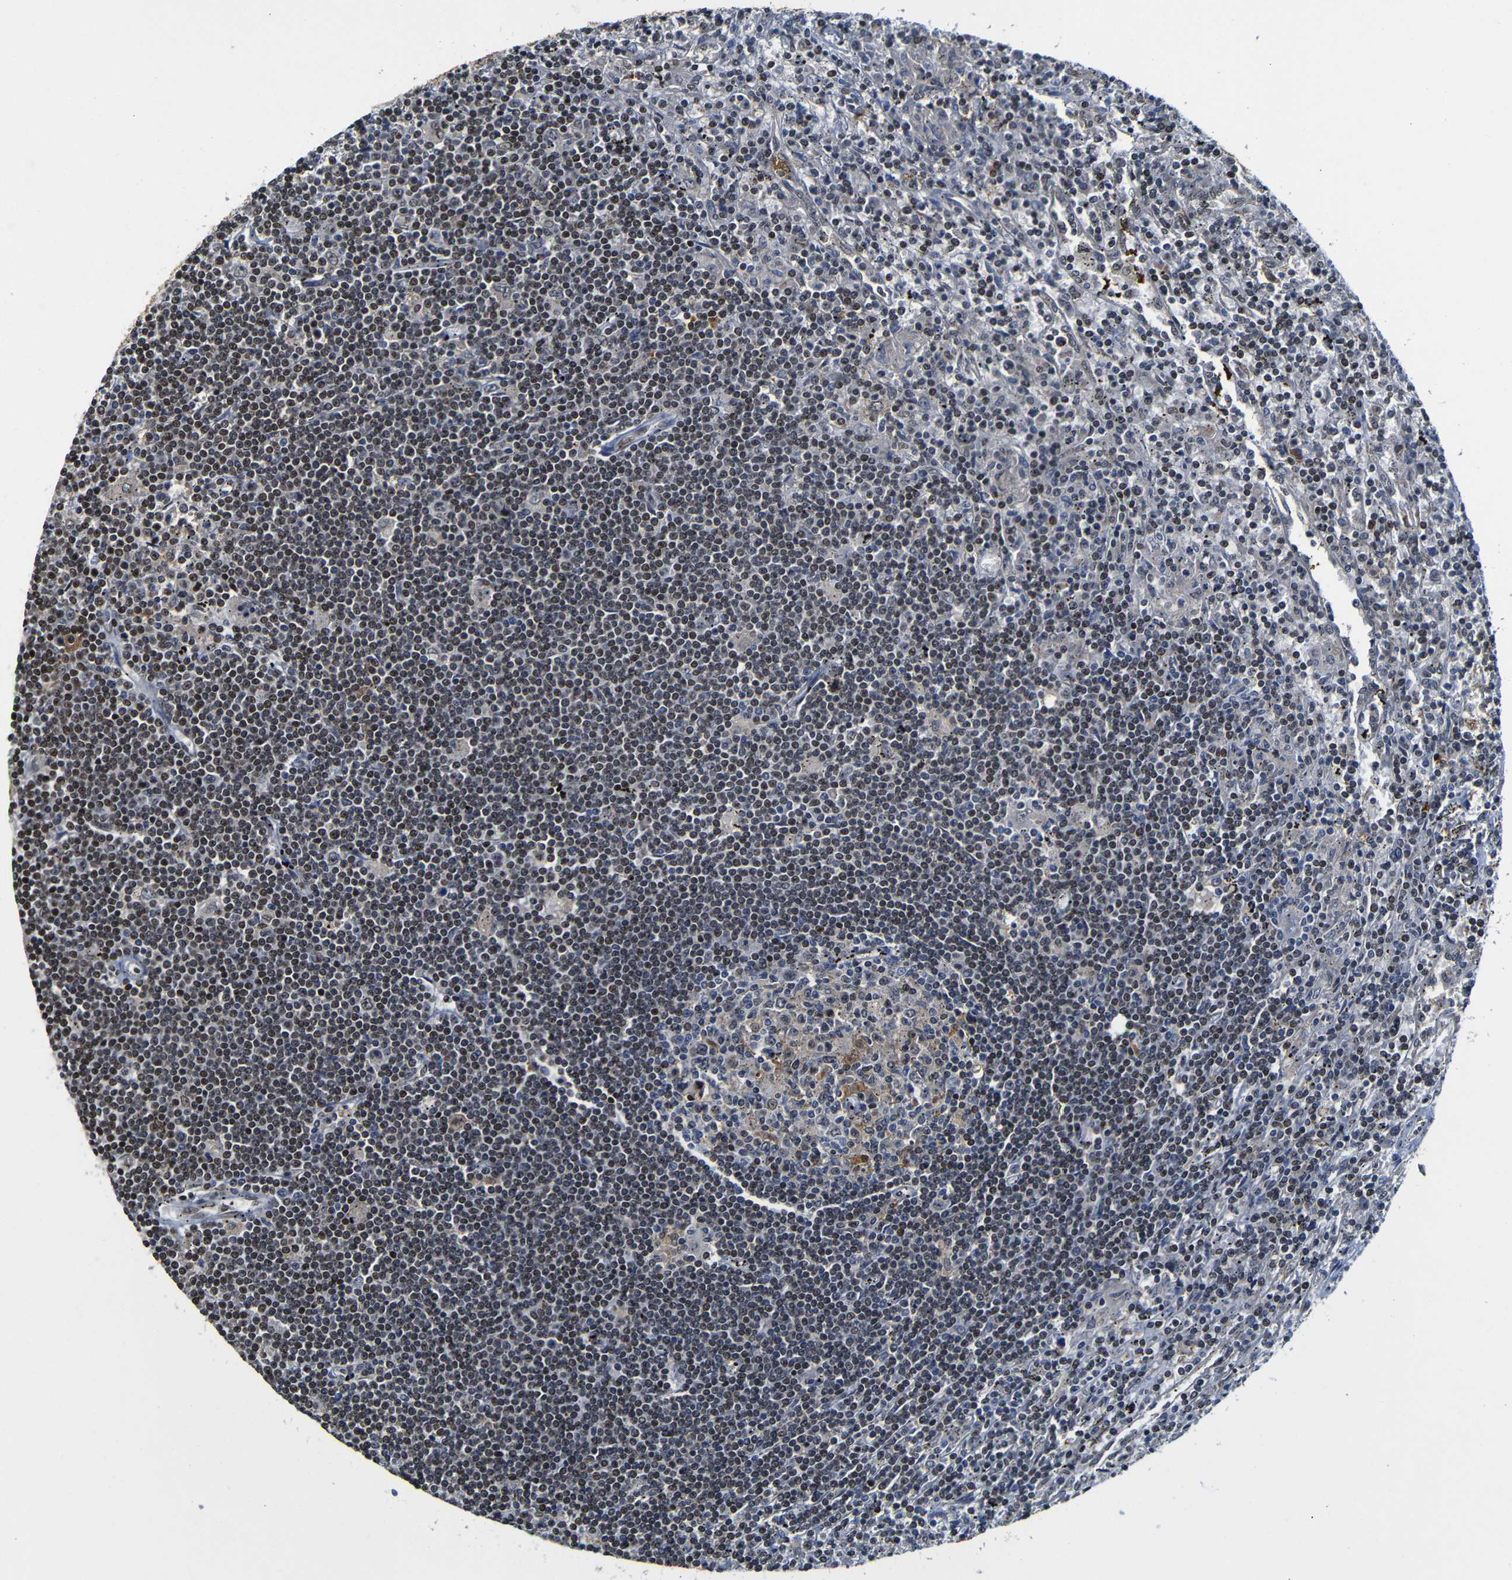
{"staining": {"intensity": "weak", "quantity": "<25%", "location": "nuclear"}, "tissue": "lymphoma", "cell_type": "Tumor cells", "image_type": "cancer", "snomed": [{"axis": "morphology", "description": "Malignant lymphoma, non-Hodgkin's type, Low grade"}, {"axis": "topography", "description": "Spleen"}], "caption": "Tumor cells are negative for protein expression in human lymphoma.", "gene": "MYC", "patient": {"sex": "male", "age": 76}}